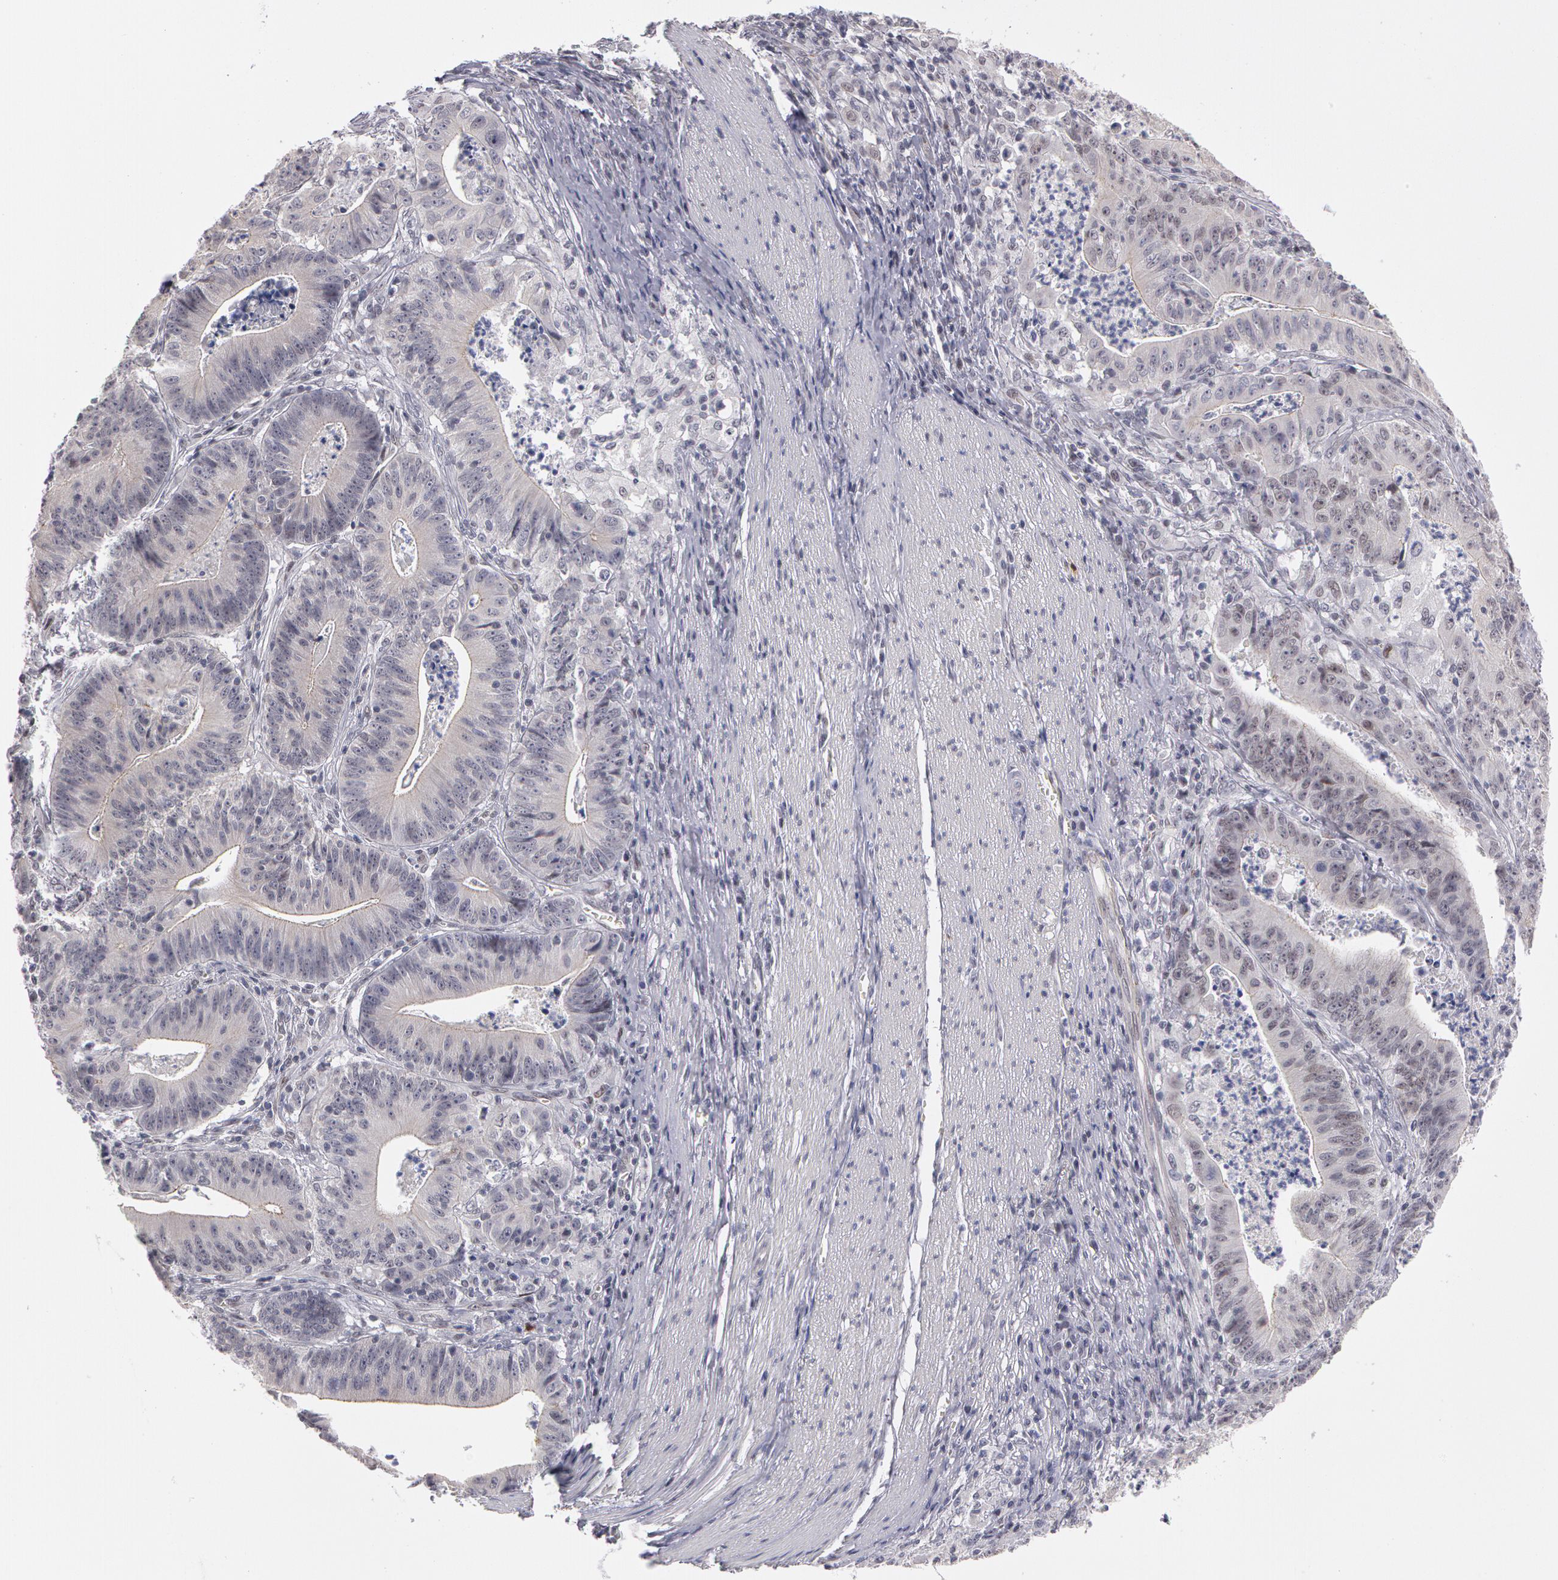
{"staining": {"intensity": "weak", "quantity": "<25%", "location": "nuclear"}, "tissue": "stomach cancer", "cell_type": "Tumor cells", "image_type": "cancer", "snomed": [{"axis": "morphology", "description": "Adenocarcinoma, NOS"}, {"axis": "topography", "description": "Stomach, lower"}], "caption": "Immunohistochemical staining of stomach cancer displays no significant staining in tumor cells.", "gene": "PRICKLE1", "patient": {"sex": "female", "age": 86}}